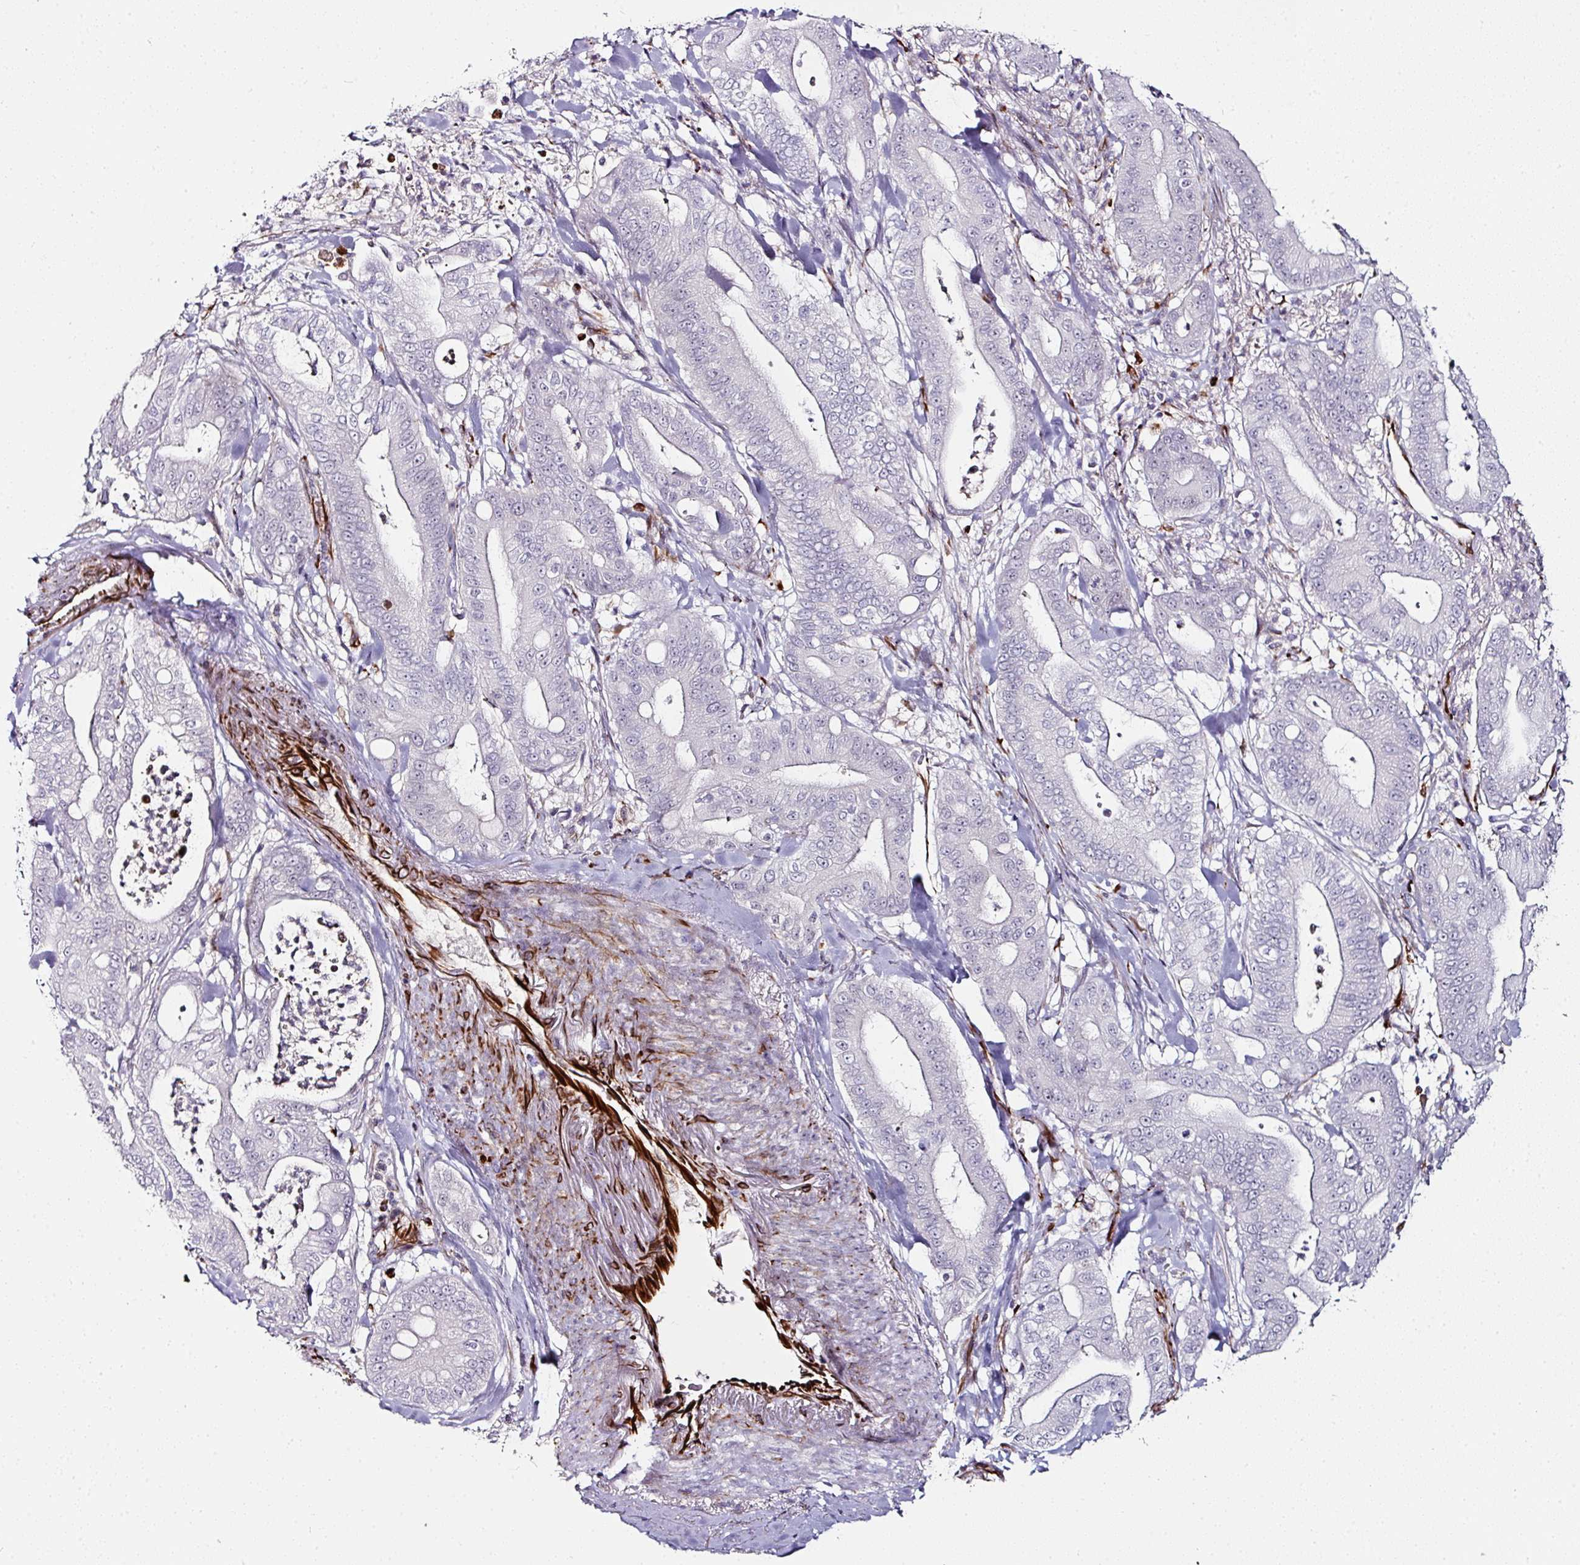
{"staining": {"intensity": "negative", "quantity": "none", "location": "none"}, "tissue": "pancreatic cancer", "cell_type": "Tumor cells", "image_type": "cancer", "snomed": [{"axis": "morphology", "description": "Adenocarcinoma, NOS"}, {"axis": "topography", "description": "Pancreas"}], "caption": "There is no significant expression in tumor cells of adenocarcinoma (pancreatic). (Immunohistochemistry (ihc), brightfield microscopy, high magnification).", "gene": "TMPRSS9", "patient": {"sex": "male", "age": 71}}